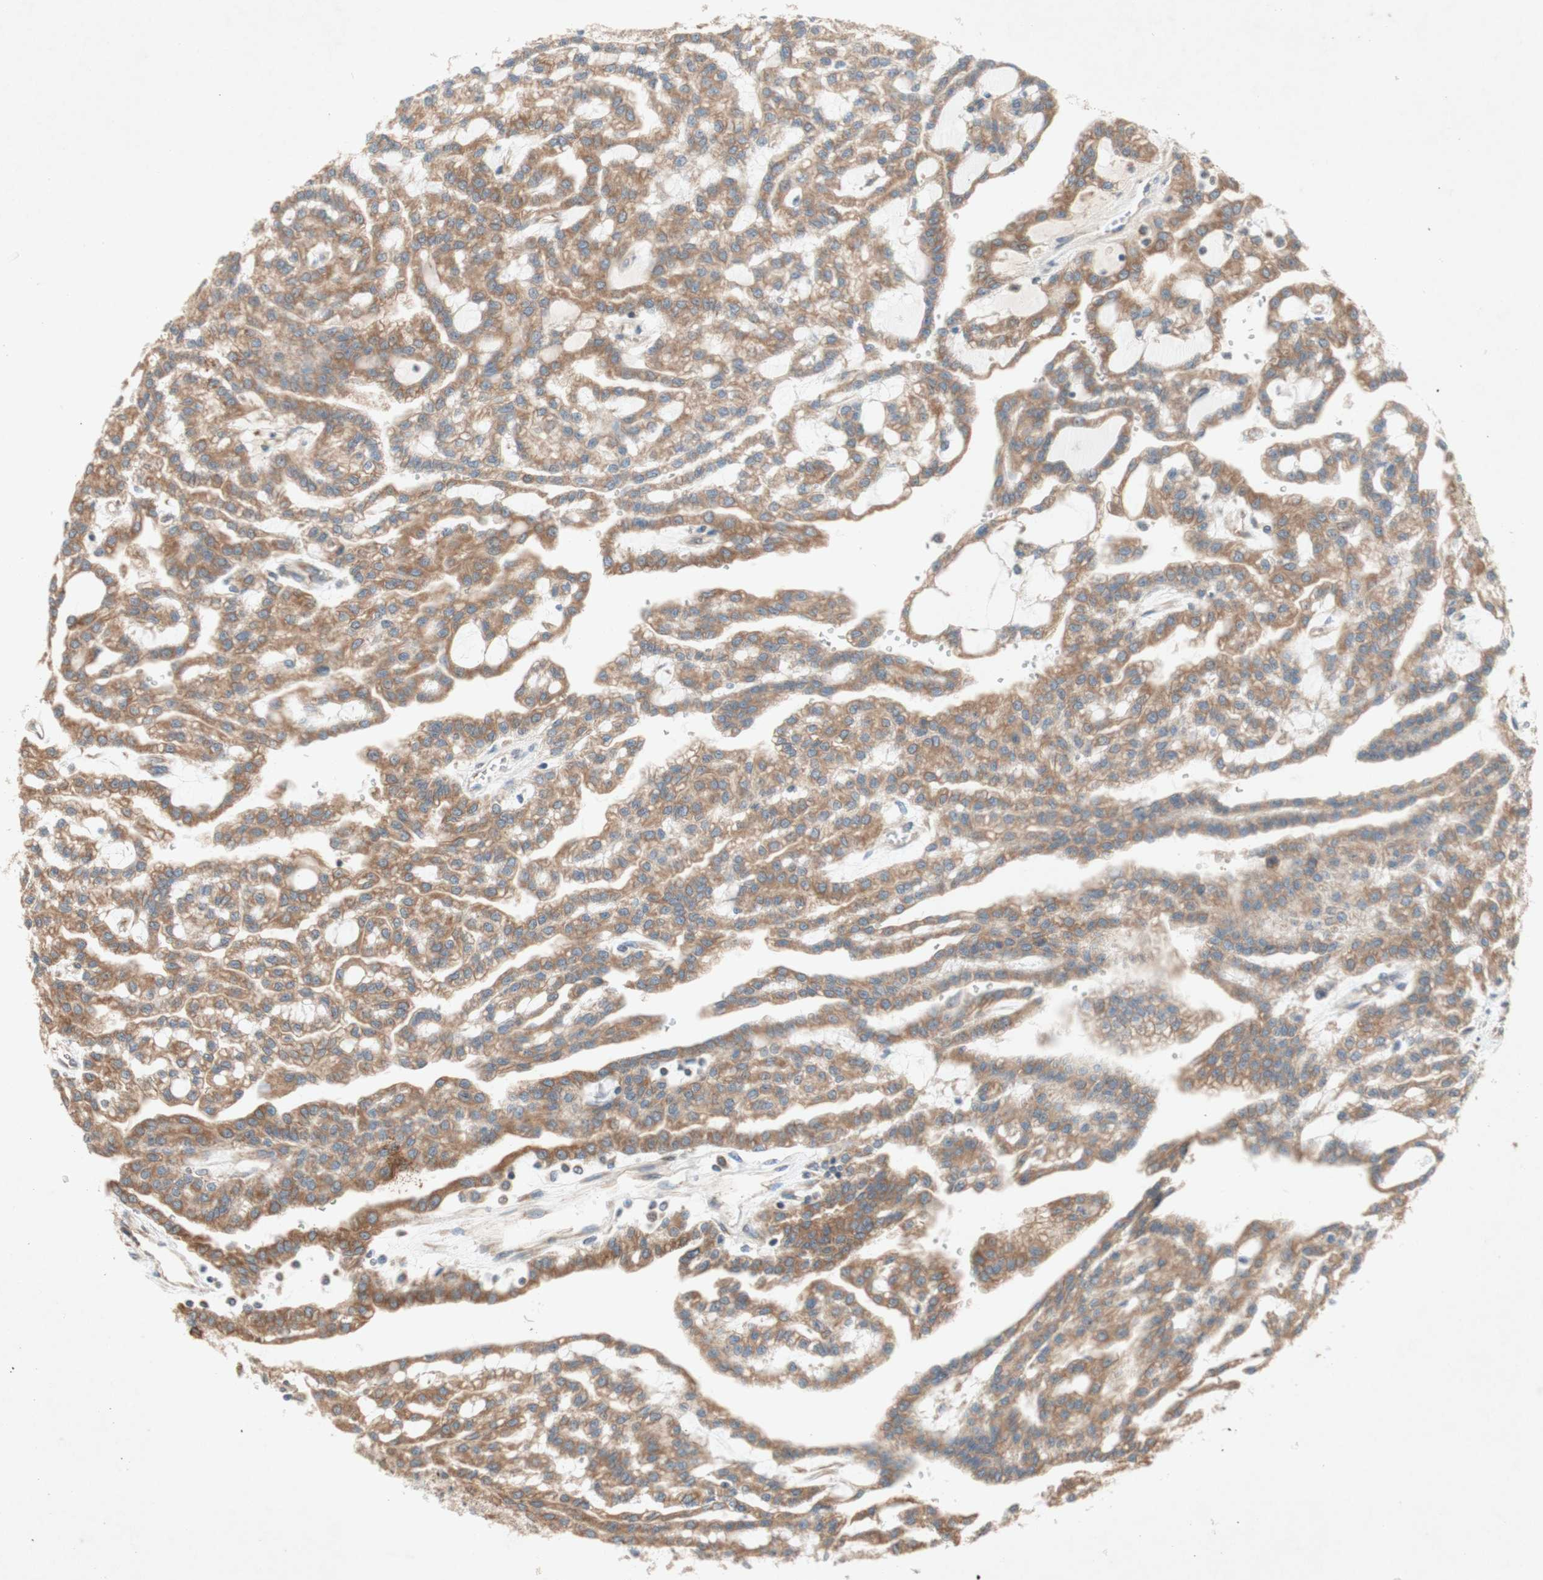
{"staining": {"intensity": "moderate", "quantity": ">75%", "location": "cytoplasmic/membranous"}, "tissue": "renal cancer", "cell_type": "Tumor cells", "image_type": "cancer", "snomed": [{"axis": "morphology", "description": "Adenocarcinoma, NOS"}, {"axis": "topography", "description": "Kidney"}], "caption": "DAB (3,3'-diaminobenzidine) immunohistochemical staining of renal adenocarcinoma shows moderate cytoplasmic/membranous protein staining in about >75% of tumor cells. (Brightfield microscopy of DAB IHC at high magnification).", "gene": "SOCS2", "patient": {"sex": "male", "age": 63}}